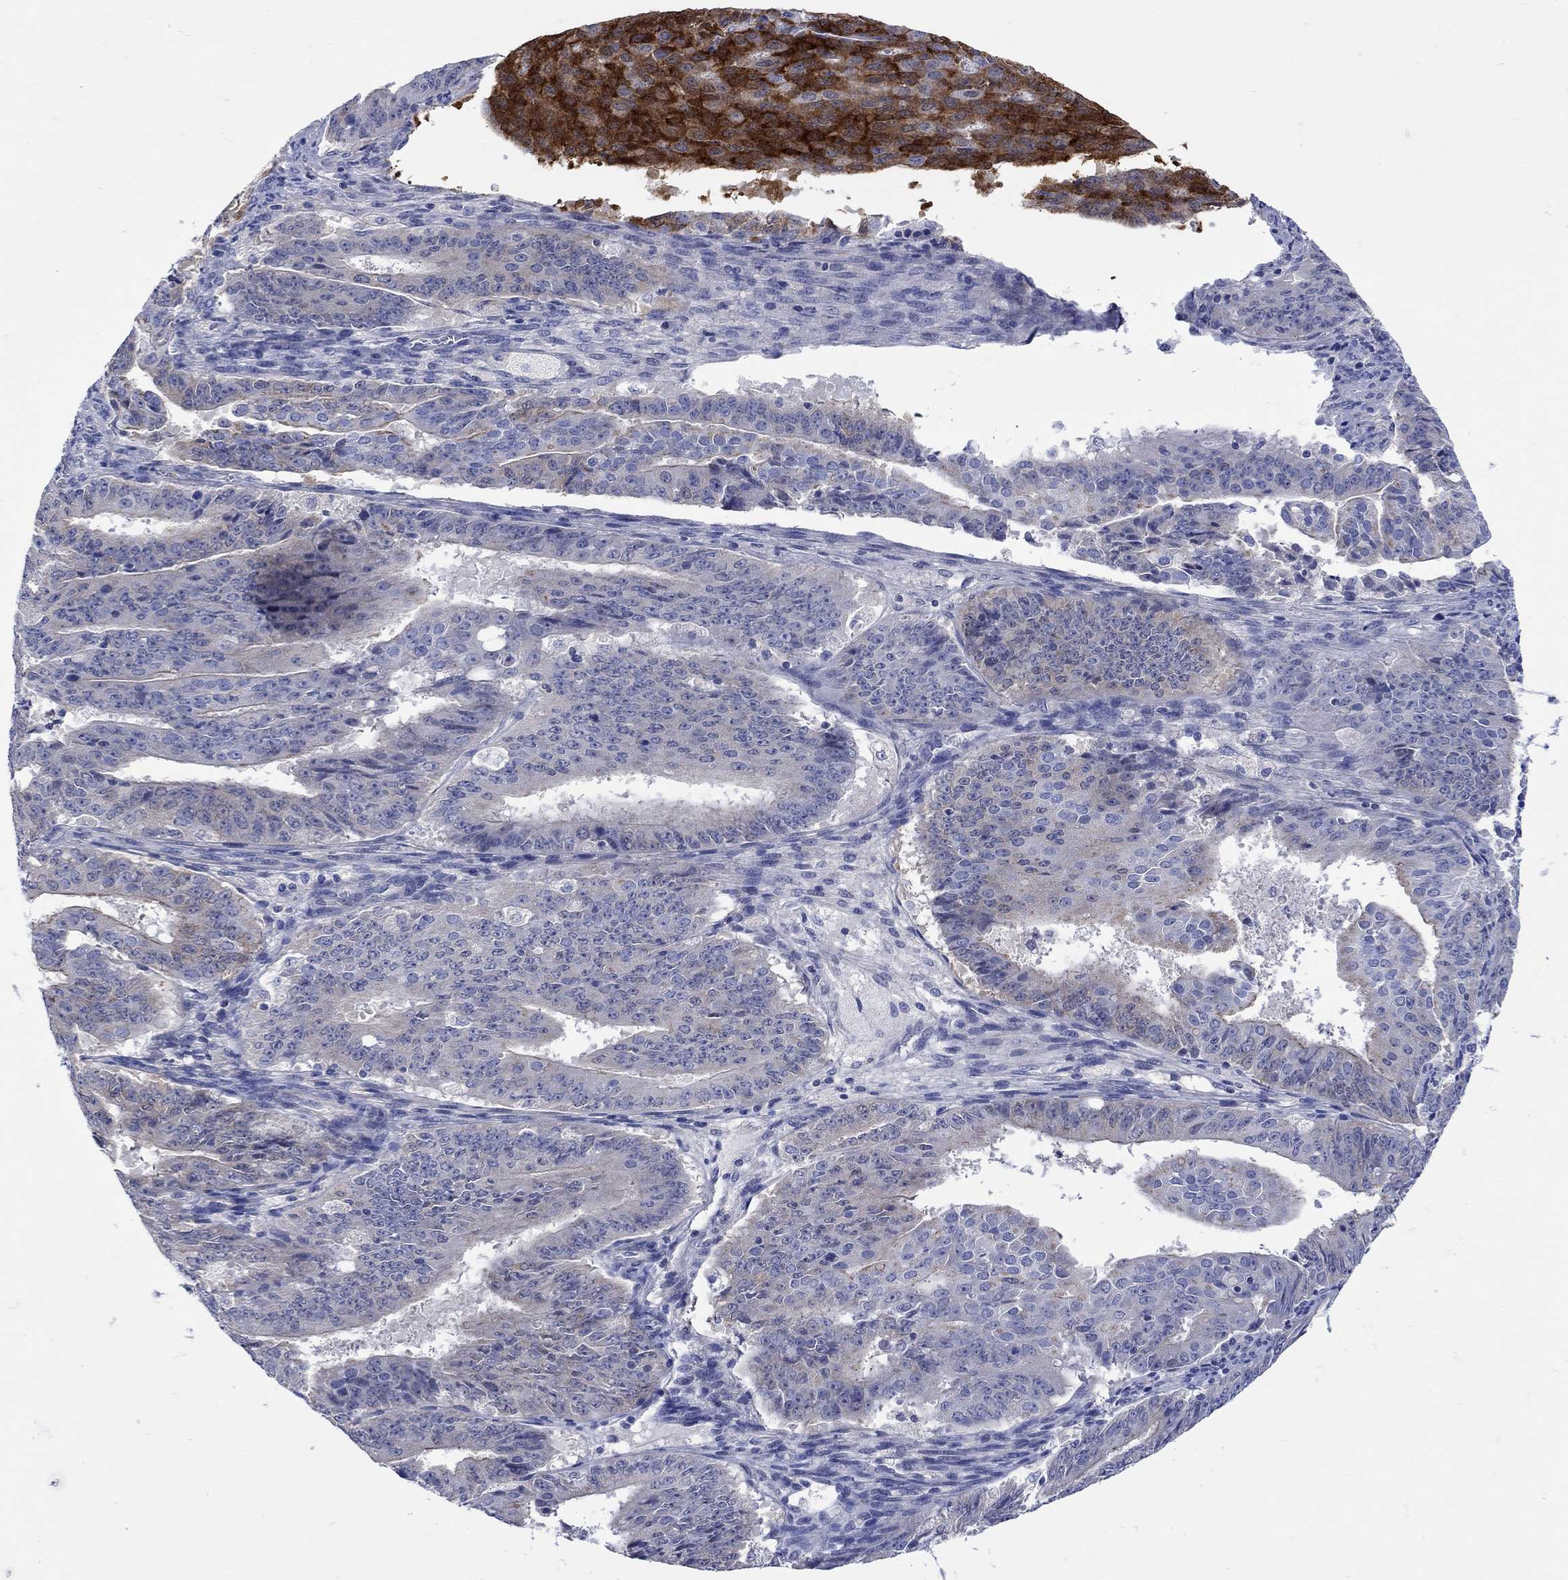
{"staining": {"intensity": "negative", "quantity": "none", "location": "none"}, "tissue": "ovarian cancer", "cell_type": "Tumor cells", "image_type": "cancer", "snomed": [{"axis": "morphology", "description": "Carcinoma, endometroid"}, {"axis": "topography", "description": "Ovary"}], "caption": "Ovarian cancer (endometroid carcinoma) stained for a protein using immunohistochemistry (IHC) exhibits no expression tumor cells.", "gene": "MSI1", "patient": {"sex": "female", "age": 42}}